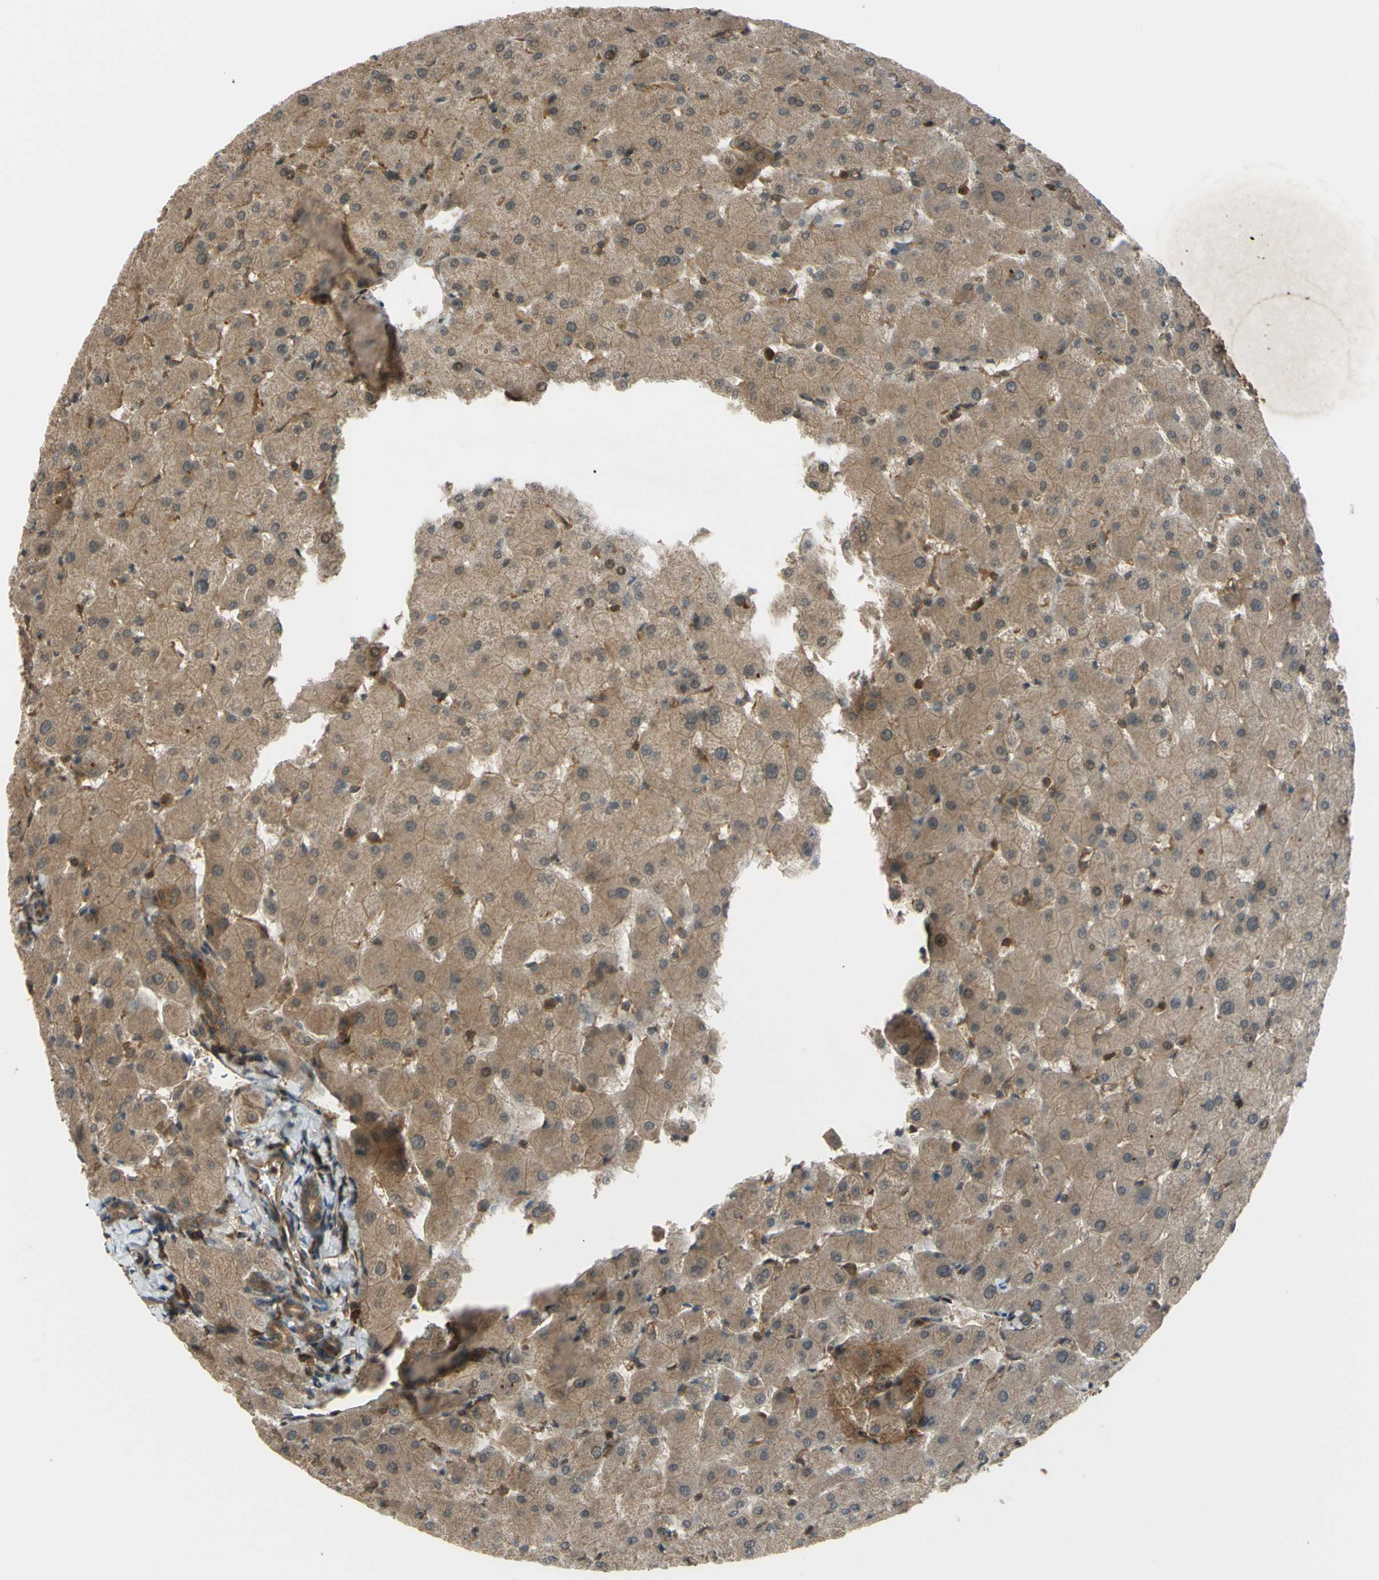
{"staining": {"intensity": "moderate", "quantity": ">75%", "location": "cytoplasmic/membranous"}, "tissue": "liver", "cell_type": "Cholangiocytes", "image_type": "normal", "snomed": [{"axis": "morphology", "description": "Normal tissue, NOS"}, {"axis": "topography", "description": "Liver"}], "caption": "IHC histopathology image of normal human liver stained for a protein (brown), which demonstrates medium levels of moderate cytoplasmic/membranous expression in approximately >75% of cholangiocytes.", "gene": "FLII", "patient": {"sex": "female", "age": 63}}